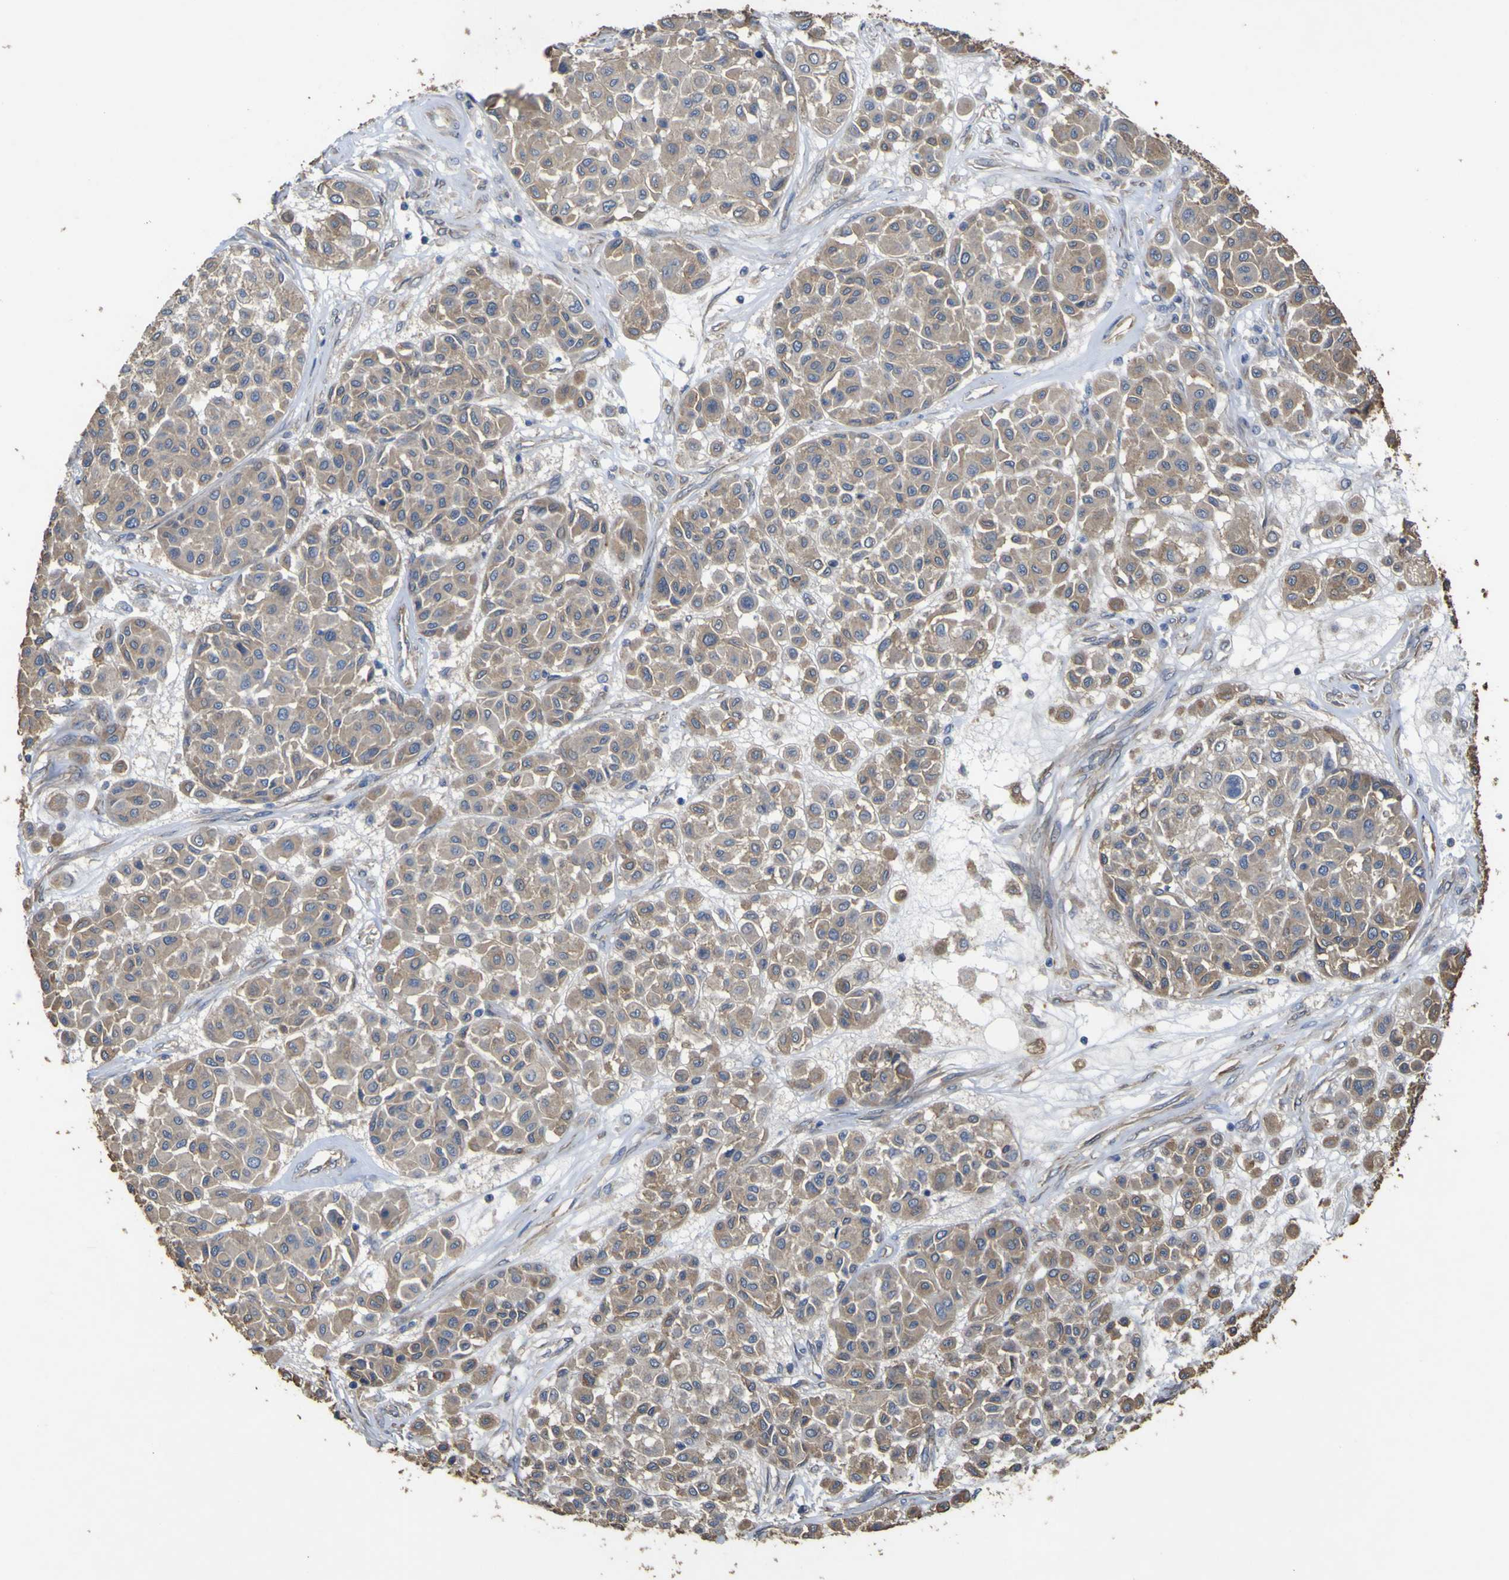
{"staining": {"intensity": "weak", "quantity": ">75%", "location": "cytoplasmic/membranous"}, "tissue": "melanoma", "cell_type": "Tumor cells", "image_type": "cancer", "snomed": [{"axis": "morphology", "description": "Malignant melanoma, Metastatic site"}, {"axis": "topography", "description": "Soft tissue"}], "caption": "DAB (3,3'-diaminobenzidine) immunohistochemical staining of melanoma demonstrates weak cytoplasmic/membranous protein expression in approximately >75% of tumor cells.", "gene": "TNFSF15", "patient": {"sex": "male", "age": 41}}